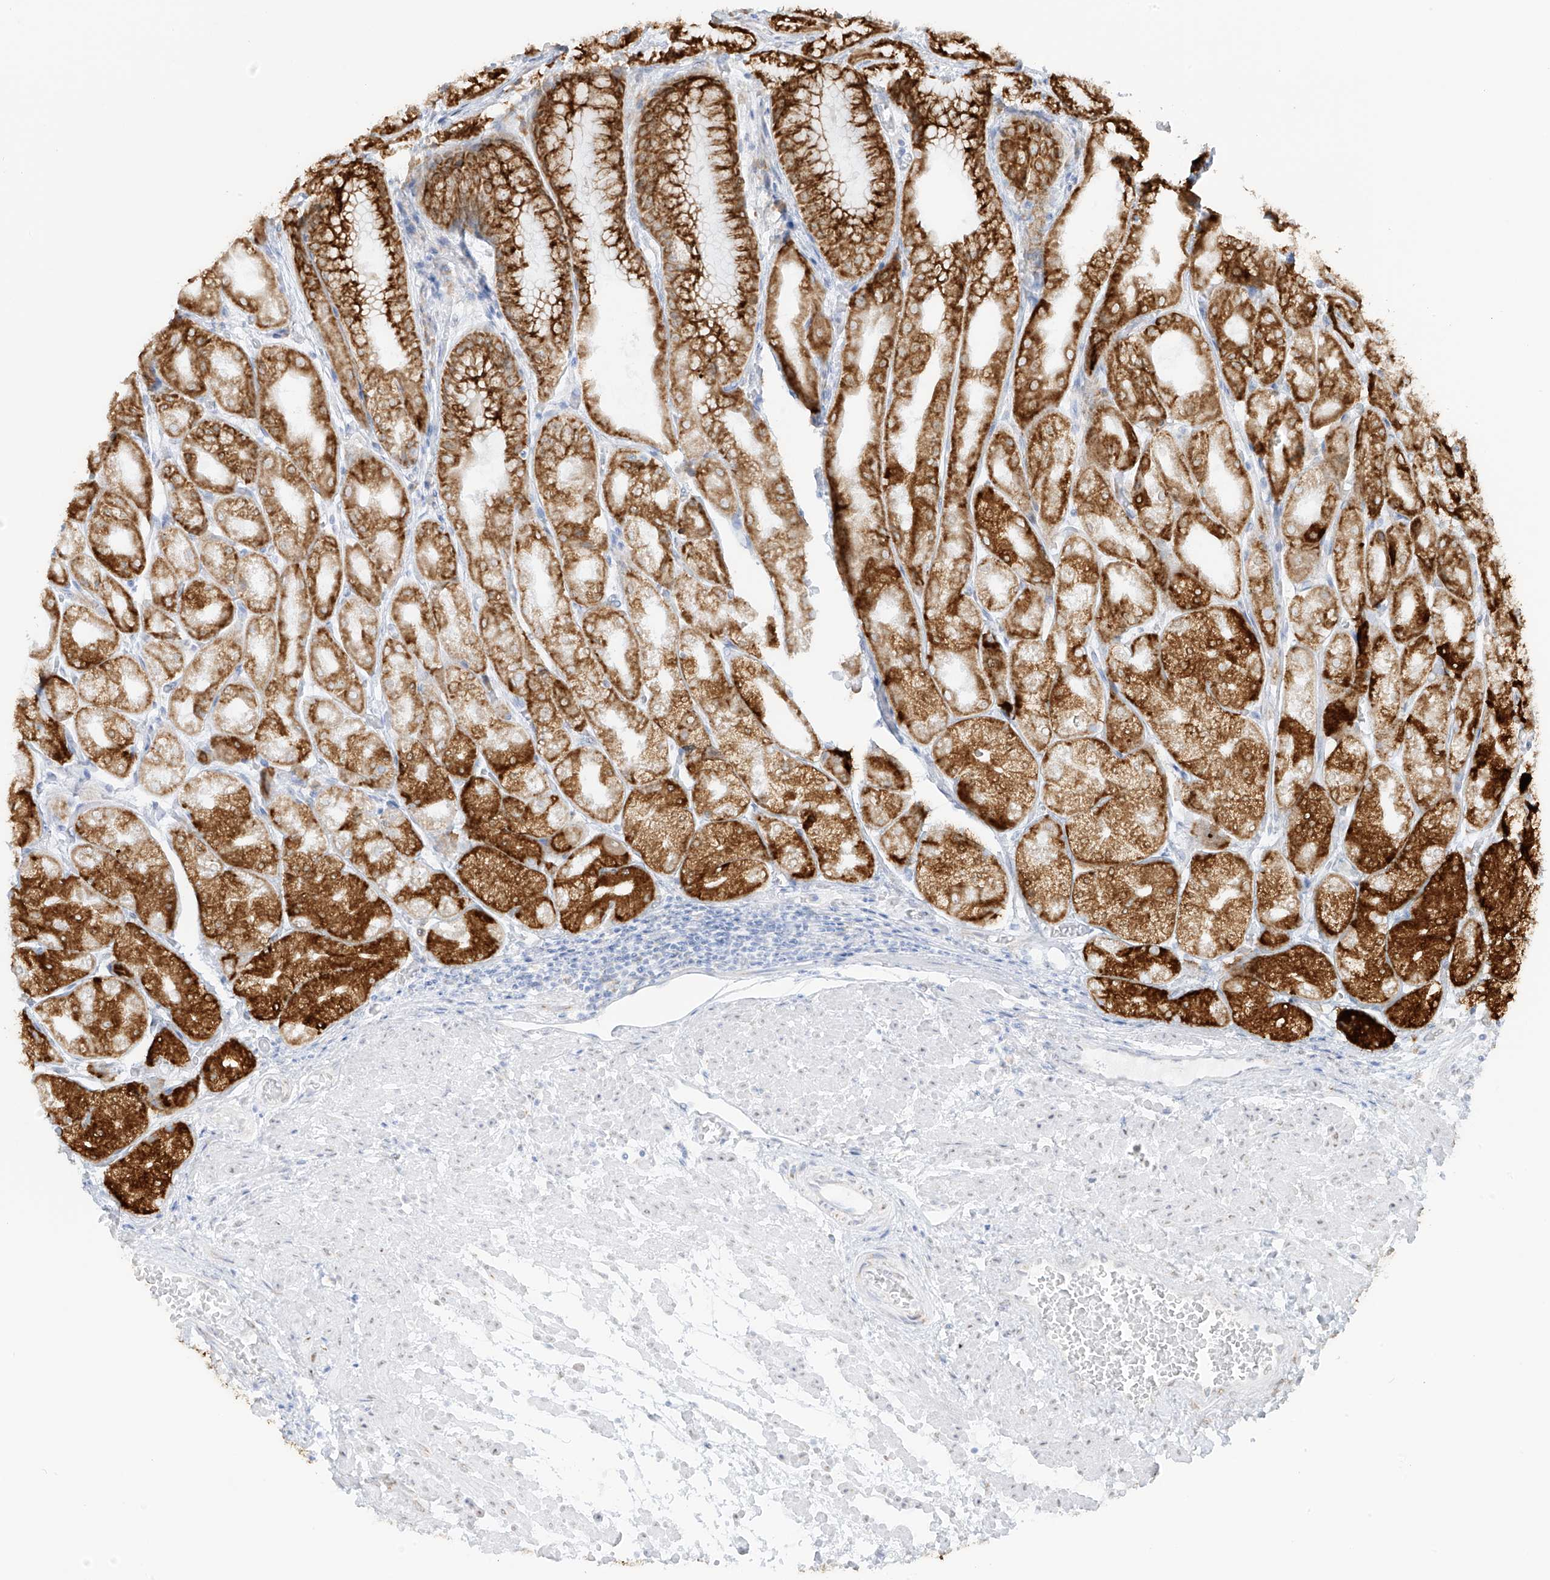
{"staining": {"intensity": "strong", "quantity": ">75%", "location": "cytoplasmic/membranous"}, "tissue": "stomach", "cell_type": "Glandular cells", "image_type": "normal", "snomed": [{"axis": "morphology", "description": "Normal tissue, NOS"}, {"axis": "topography", "description": "Stomach, upper"}], "caption": "Strong cytoplasmic/membranous protein positivity is identified in about >75% of glandular cells in stomach.", "gene": "LRRC59", "patient": {"sex": "male", "age": 72}}